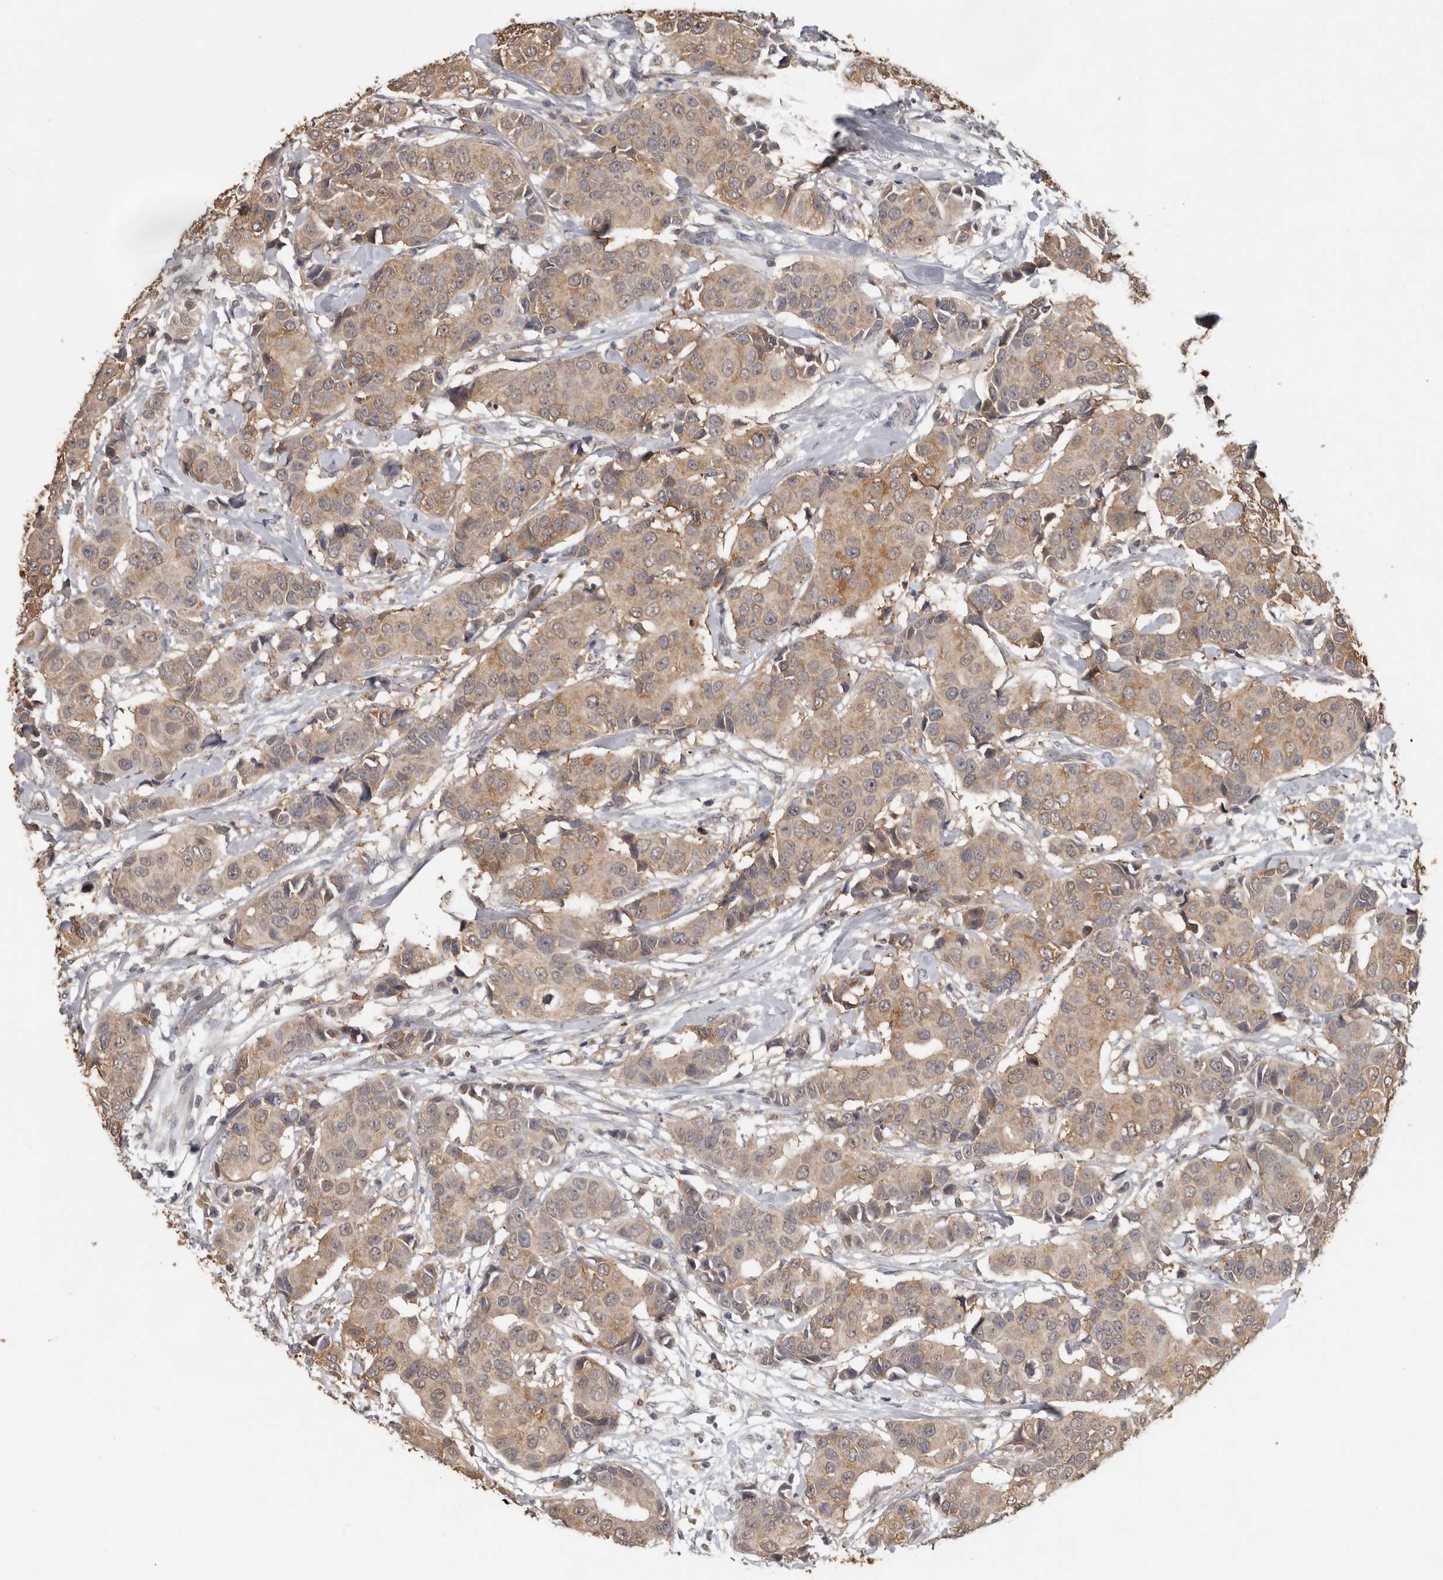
{"staining": {"intensity": "moderate", "quantity": ">75%", "location": "cytoplasmic/membranous"}, "tissue": "breast cancer", "cell_type": "Tumor cells", "image_type": "cancer", "snomed": [{"axis": "morphology", "description": "Normal tissue, NOS"}, {"axis": "morphology", "description": "Duct carcinoma"}, {"axis": "topography", "description": "Breast"}], "caption": "Immunohistochemistry histopathology image of breast intraductal carcinoma stained for a protein (brown), which demonstrates medium levels of moderate cytoplasmic/membranous staining in approximately >75% of tumor cells.", "gene": "MTF1", "patient": {"sex": "female", "age": 39}}